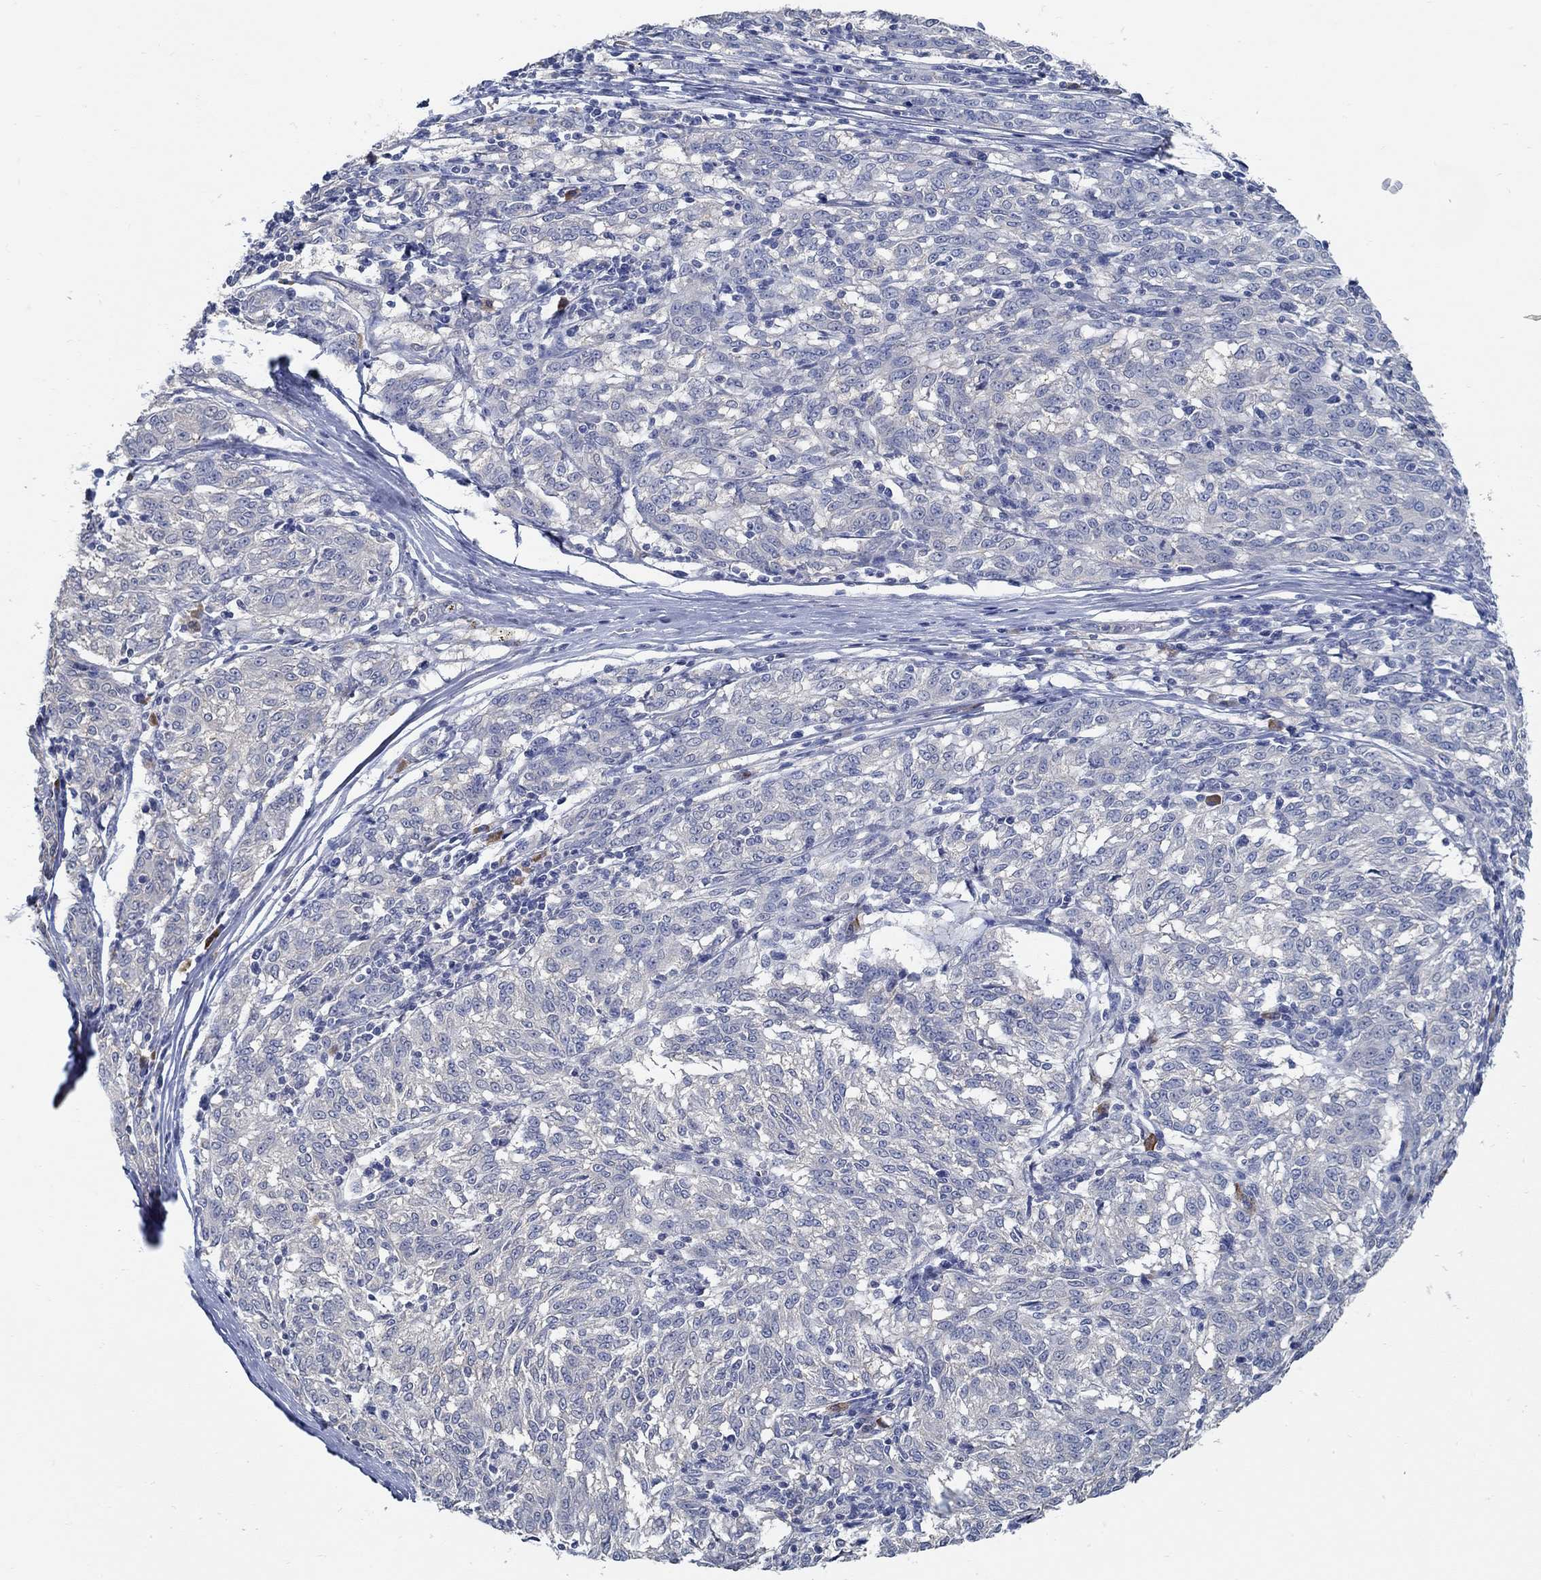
{"staining": {"intensity": "negative", "quantity": "none", "location": "none"}, "tissue": "melanoma", "cell_type": "Tumor cells", "image_type": "cancer", "snomed": [{"axis": "morphology", "description": "Malignant melanoma, NOS"}, {"axis": "topography", "description": "Skin"}], "caption": "A high-resolution photomicrograph shows IHC staining of malignant melanoma, which exhibits no significant positivity in tumor cells.", "gene": "PCDH11X", "patient": {"sex": "female", "age": 72}}